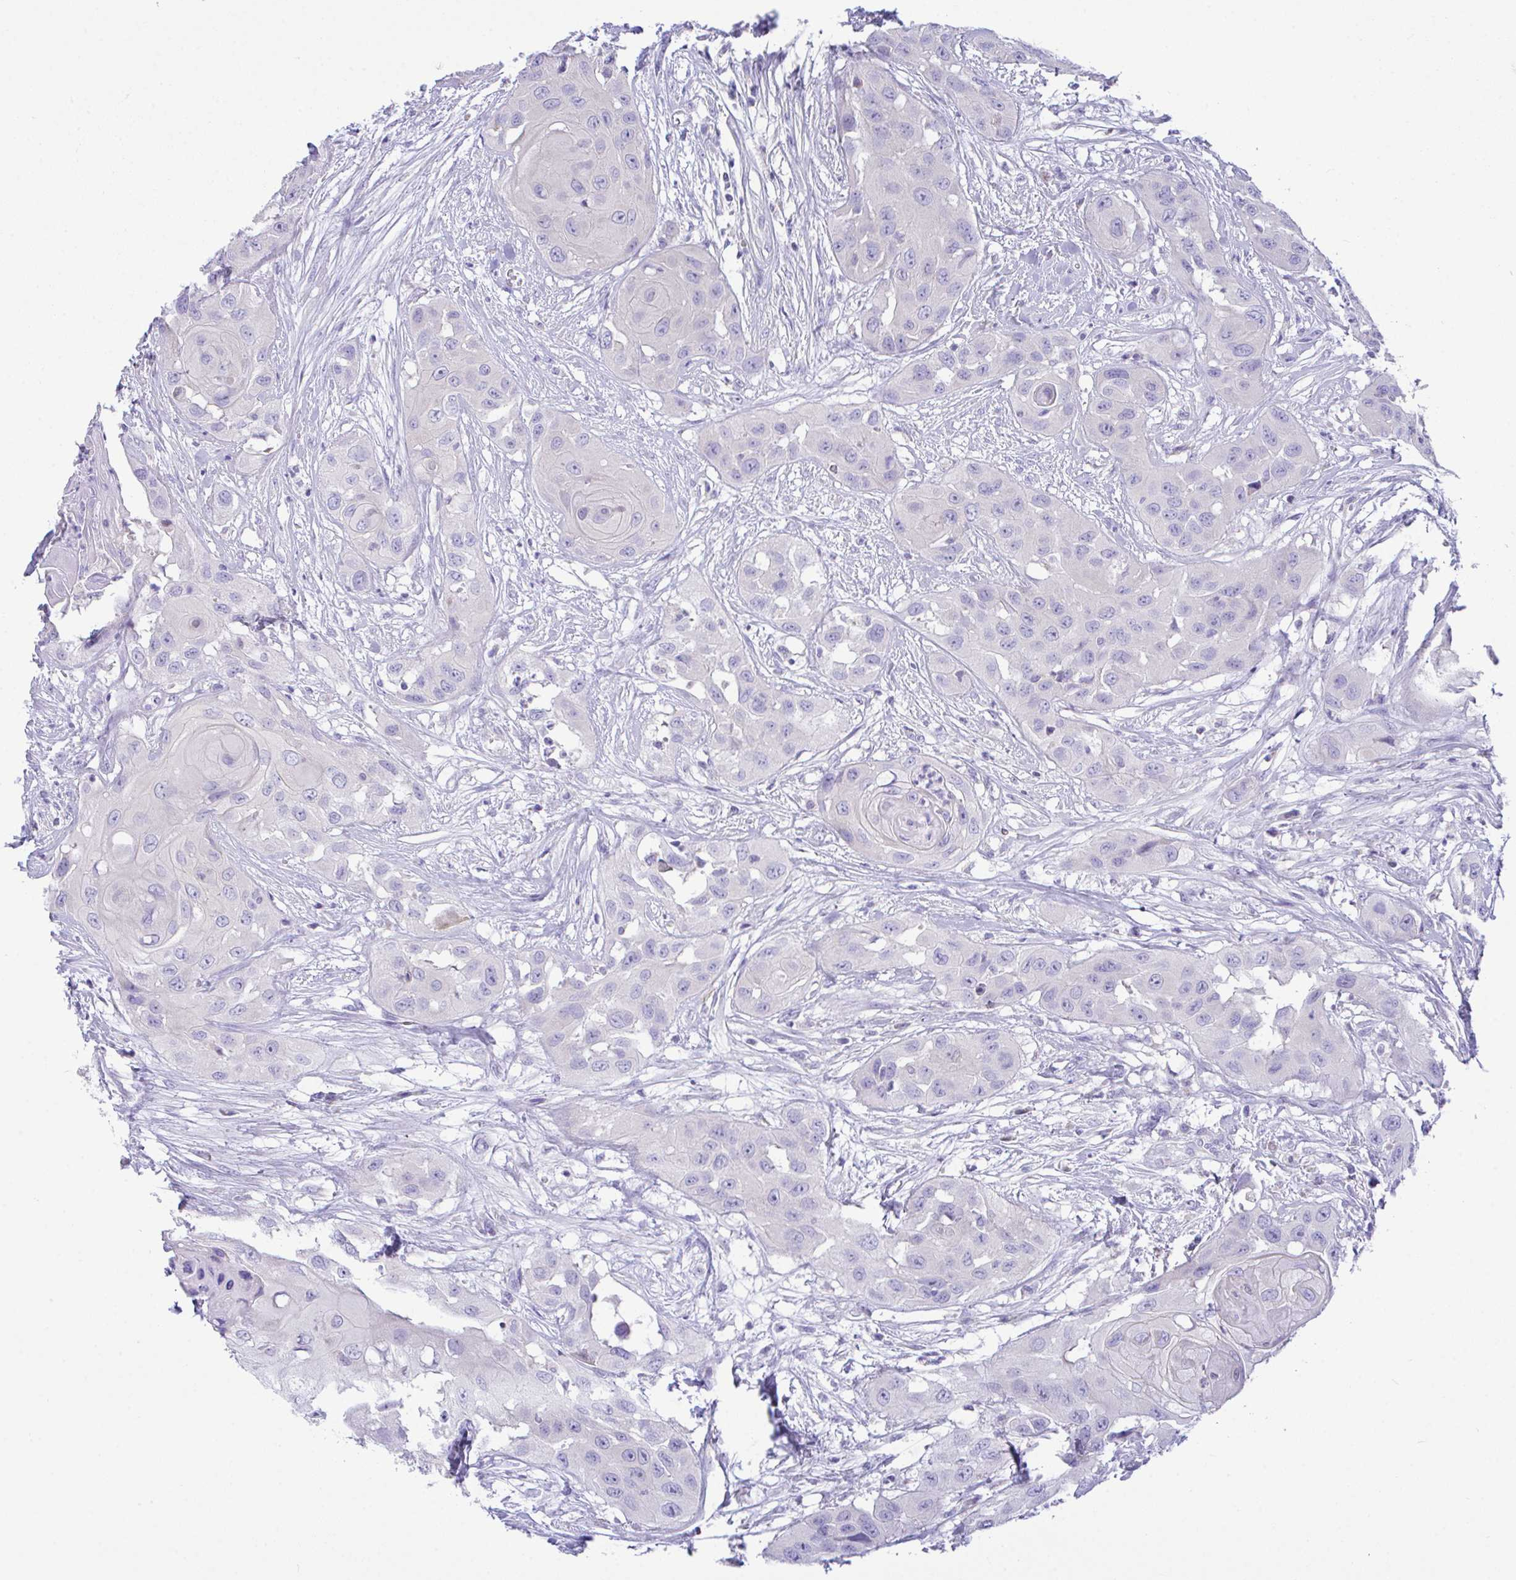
{"staining": {"intensity": "negative", "quantity": "none", "location": "none"}, "tissue": "head and neck cancer", "cell_type": "Tumor cells", "image_type": "cancer", "snomed": [{"axis": "morphology", "description": "Squamous cell carcinoma, NOS"}, {"axis": "topography", "description": "Head-Neck"}], "caption": "This image is of head and neck cancer stained with IHC to label a protein in brown with the nuclei are counter-stained blue. There is no expression in tumor cells.", "gene": "NLRP8", "patient": {"sex": "male", "age": 83}}